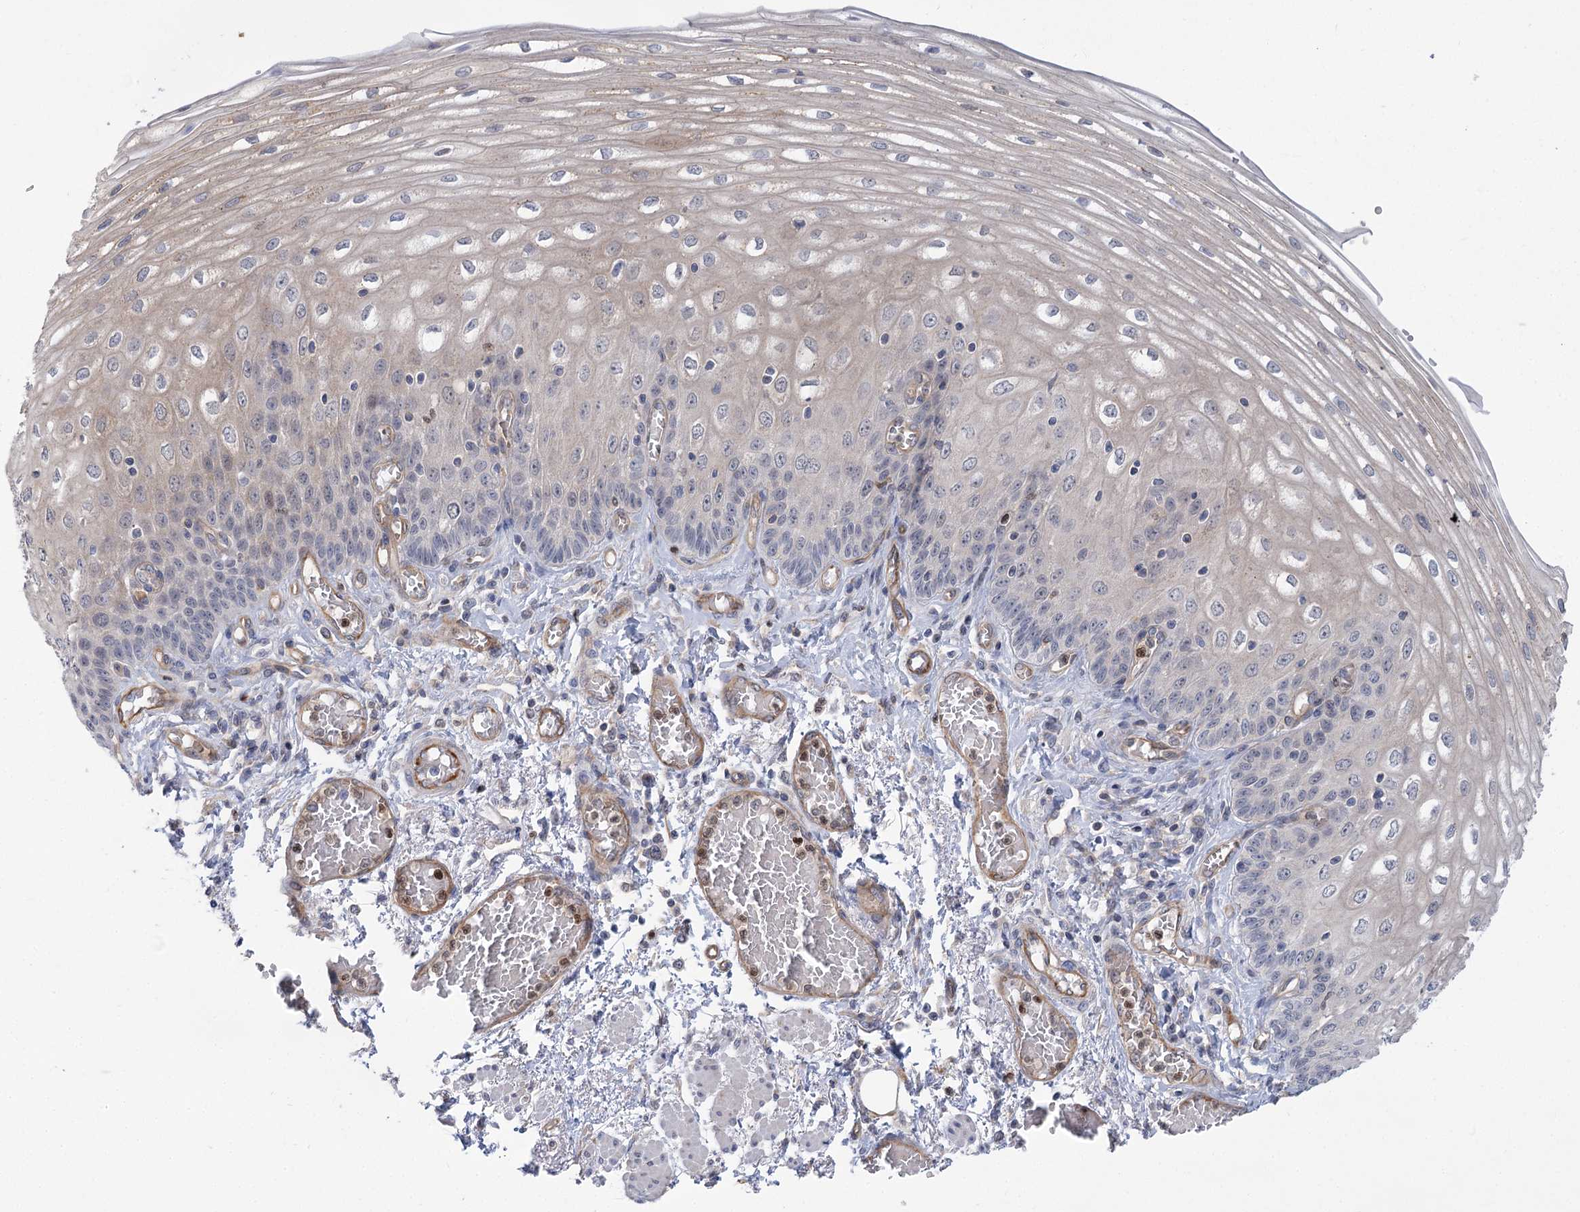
{"staining": {"intensity": "weak", "quantity": "<25%", "location": "cytoplasmic/membranous"}, "tissue": "esophagus", "cell_type": "Squamous epithelial cells", "image_type": "normal", "snomed": [{"axis": "morphology", "description": "Normal tissue, NOS"}, {"axis": "topography", "description": "Esophagus"}], "caption": "This is an IHC micrograph of unremarkable human esophagus. There is no positivity in squamous epithelial cells.", "gene": "THAP6", "patient": {"sex": "male", "age": 81}}